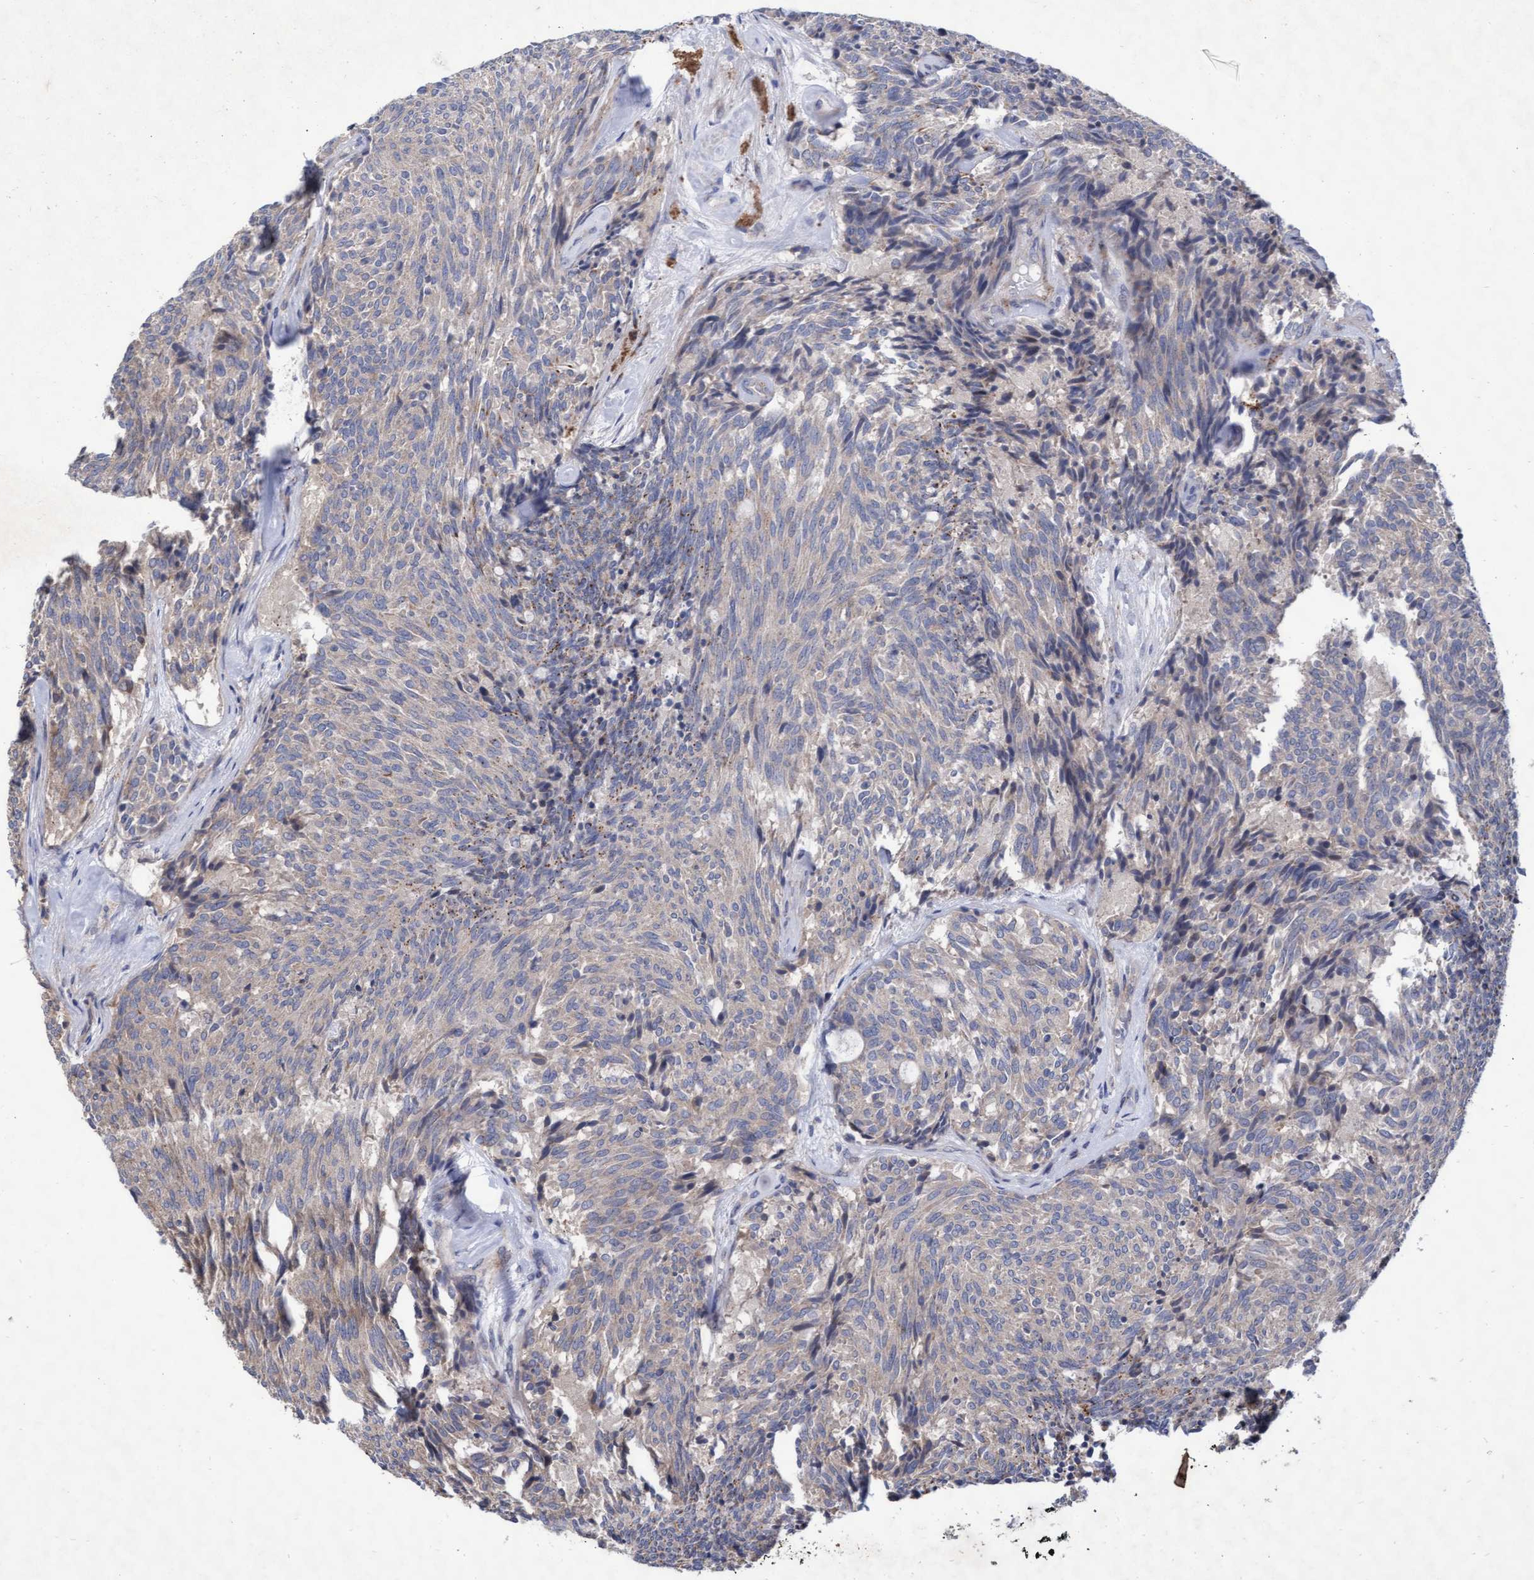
{"staining": {"intensity": "negative", "quantity": "none", "location": "none"}, "tissue": "carcinoid", "cell_type": "Tumor cells", "image_type": "cancer", "snomed": [{"axis": "morphology", "description": "Carcinoid, malignant, NOS"}, {"axis": "topography", "description": "Pancreas"}], "caption": "IHC of malignant carcinoid displays no staining in tumor cells.", "gene": "ABCF2", "patient": {"sex": "female", "age": 54}}